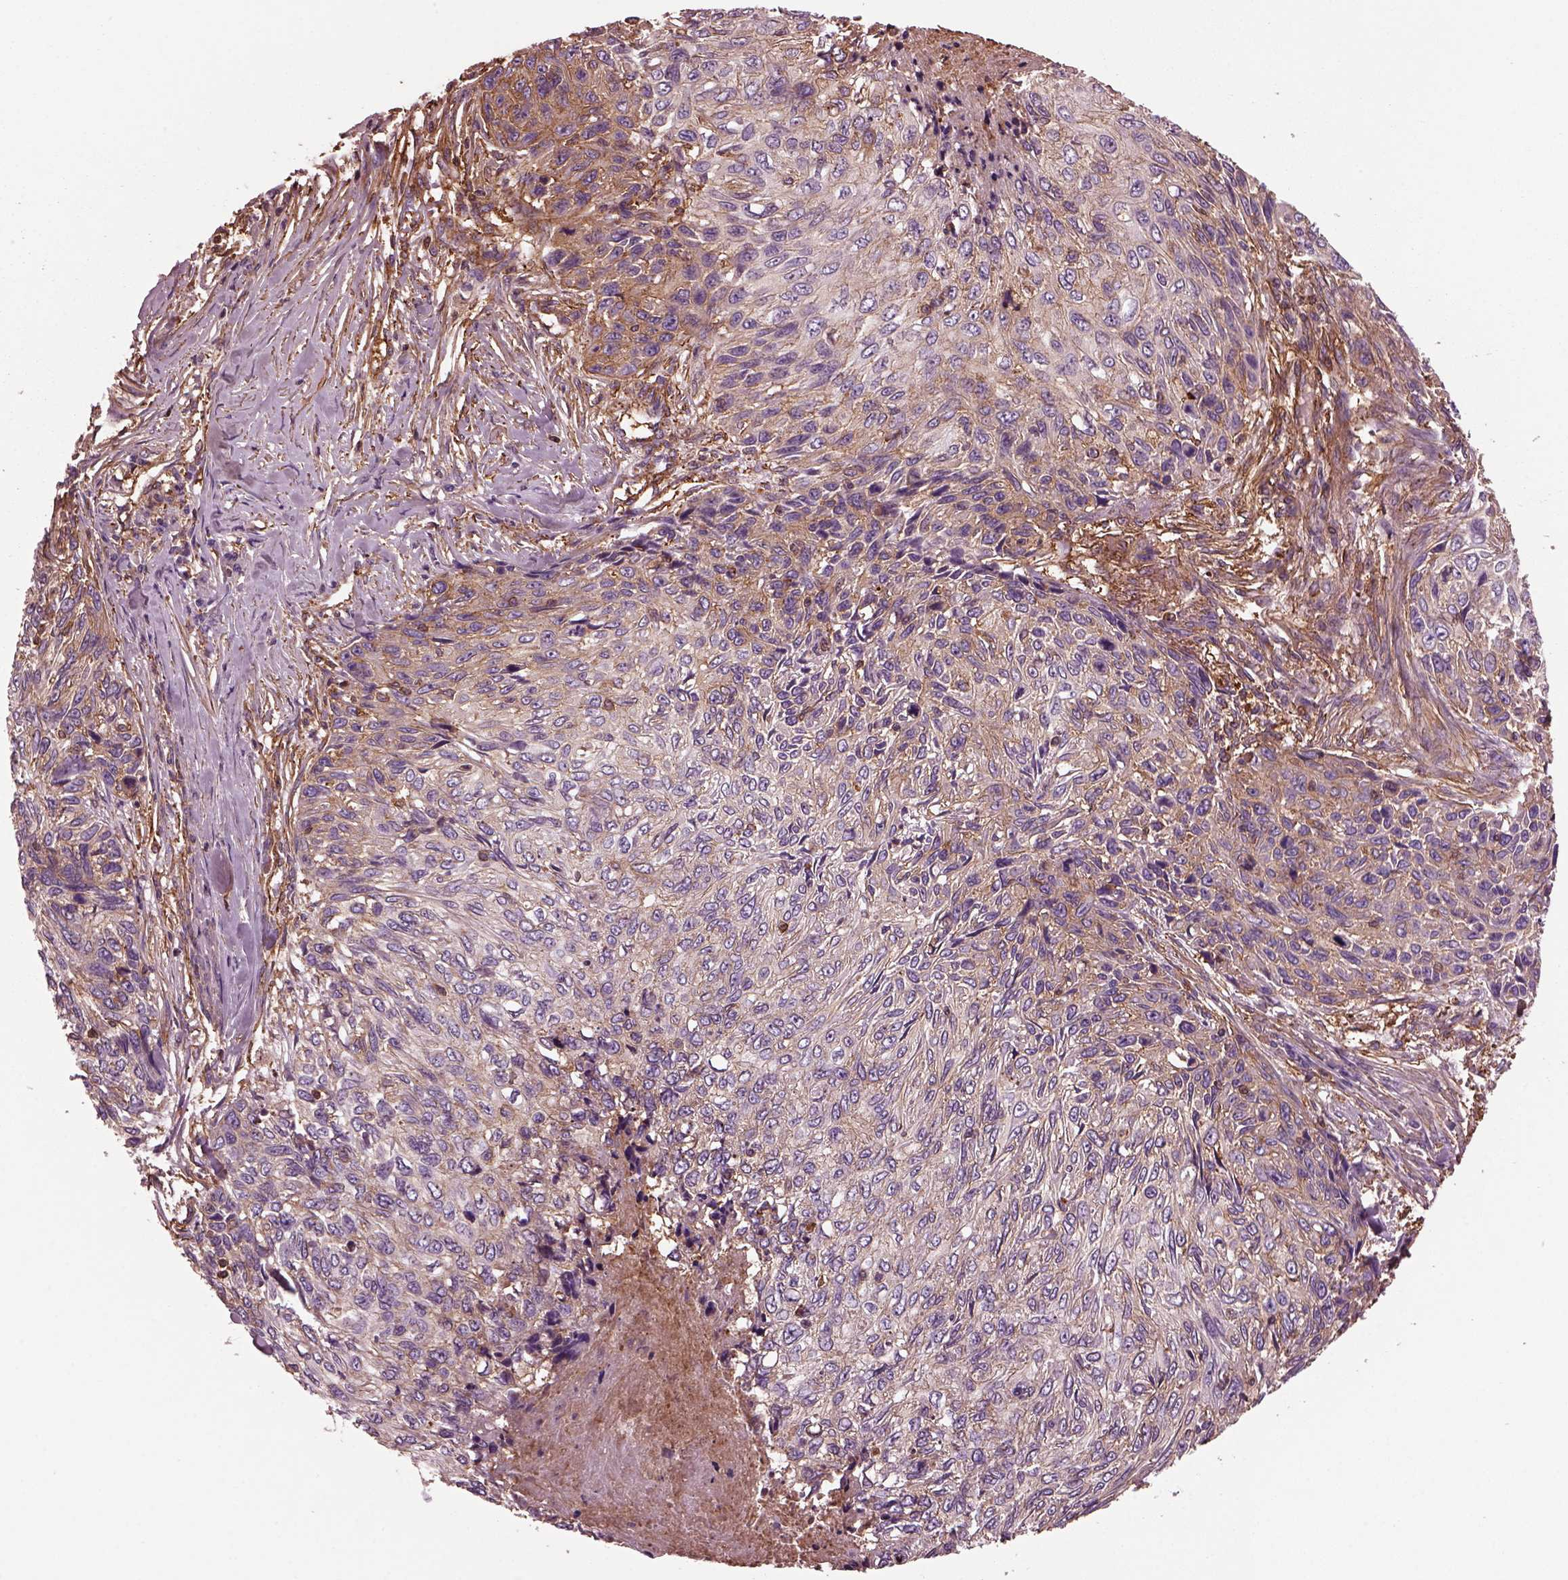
{"staining": {"intensity": "moderate", "quantity": "<25%", "location": "cytoplasmic/membranous"}, "tissue": "skin cancer", "cell_type": "Tumor cells", "image_type": "cancer", "snomed": [{"axis": "morphology", "description": "Squamous cell carcinoma, NOS"}, {"axis": "topography", "description": "Skin"}], "caption": "Protein expression analysis of squamous cell carcinoma (skin) exhibits moderate cytoplasmic/membranous positivity in approximately <25% of tumor cells.", "gene": "MYL6", "patient": {"sex": "male", "age": 92}}